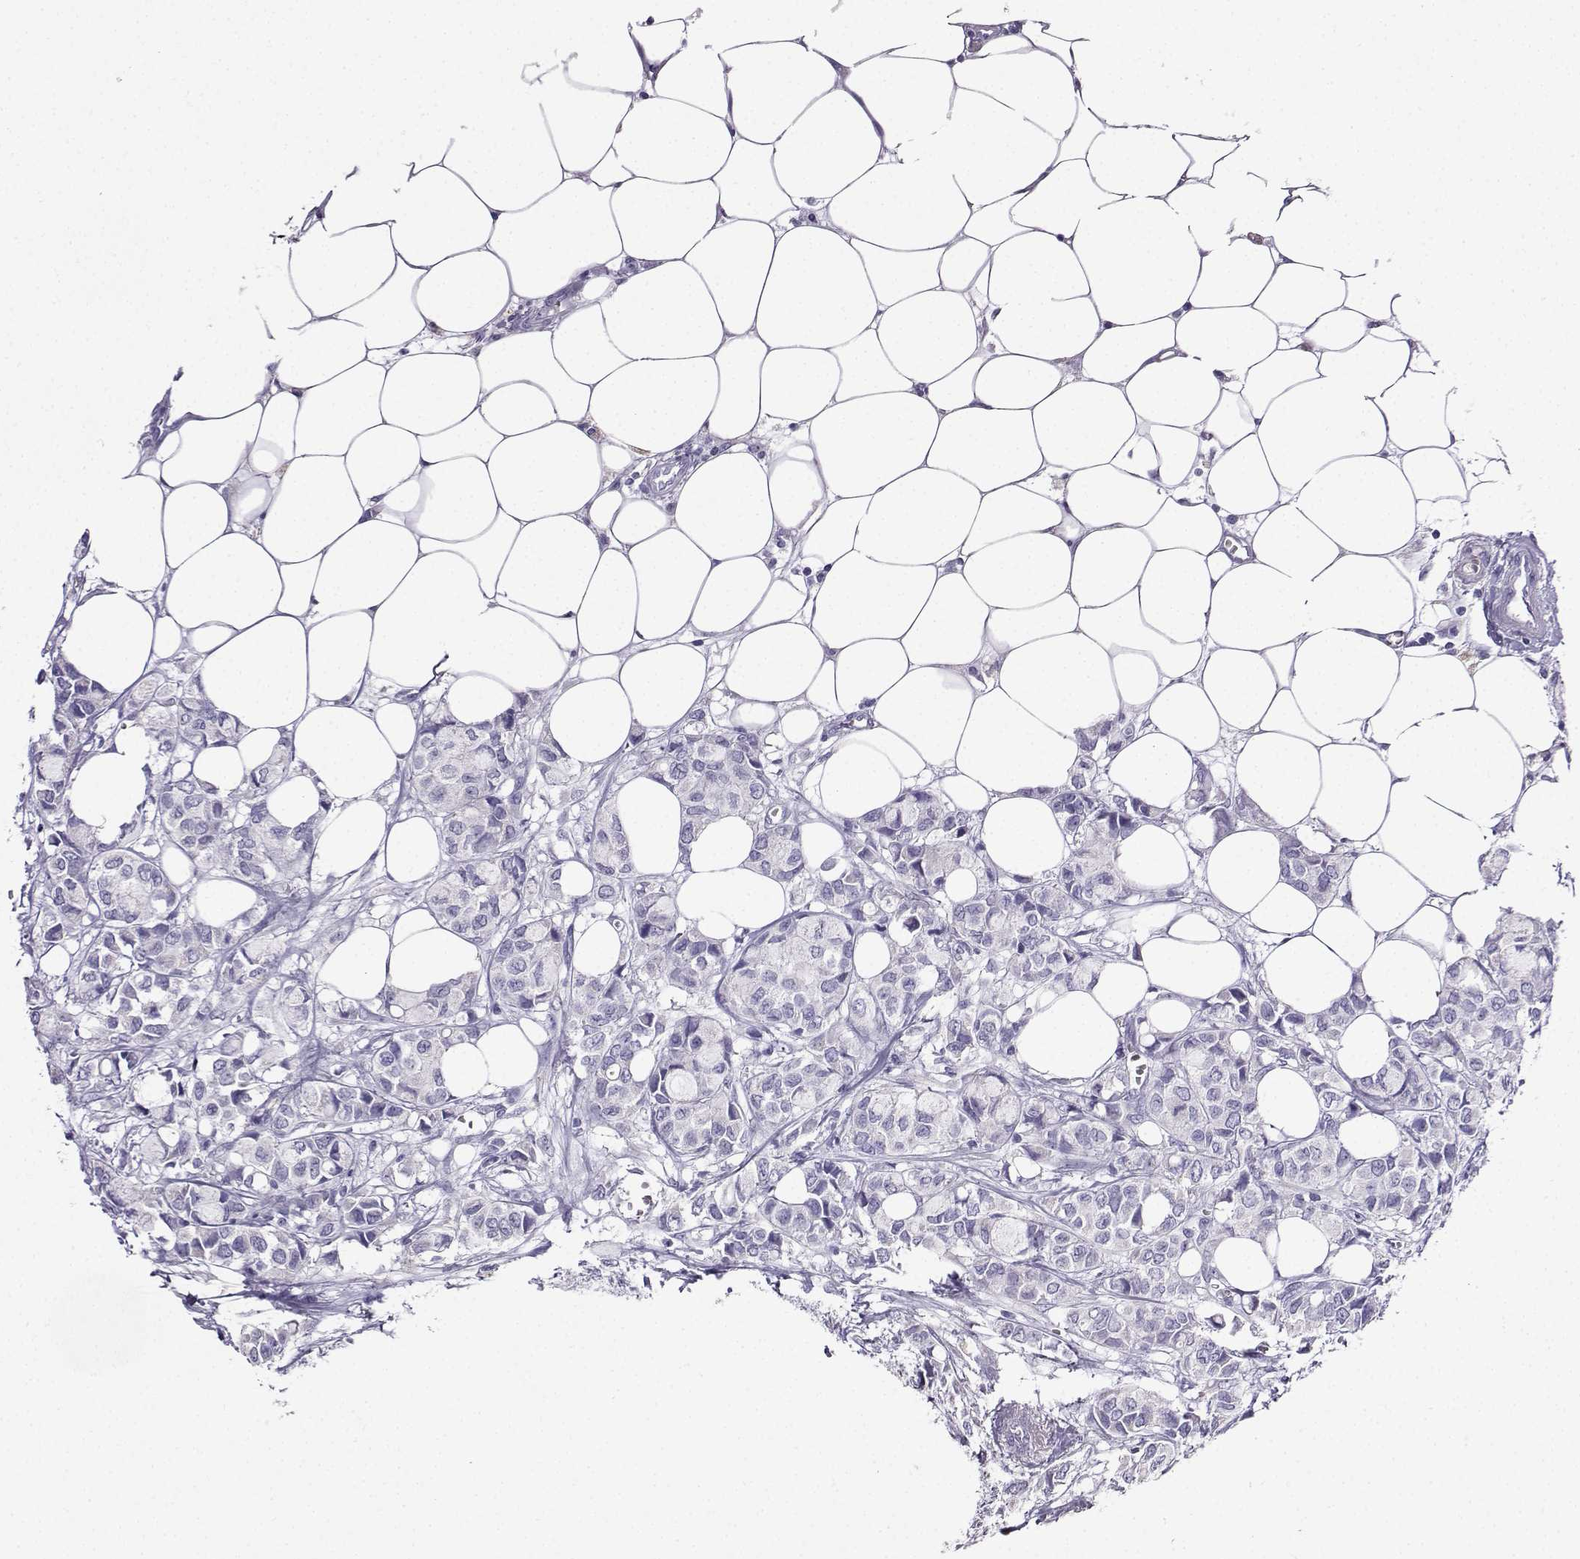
{"staining": {"intensity": "negative", "quantity": "none", "location": "none"}, "tissue": "breast cancer", "cell_type": "Tumor cells", "image_type": "cancer", "snomed": [{"axis": "morphology", "description": "Duct carcinoma"}, {"axis": "topography", "description": "Breast"}], "caption": "Tumor cells show no significant positivity in breast infiltrating ductal carcinoma.", "gene": "LINGO1", "patient": {"sex": "female", "age": 85}}